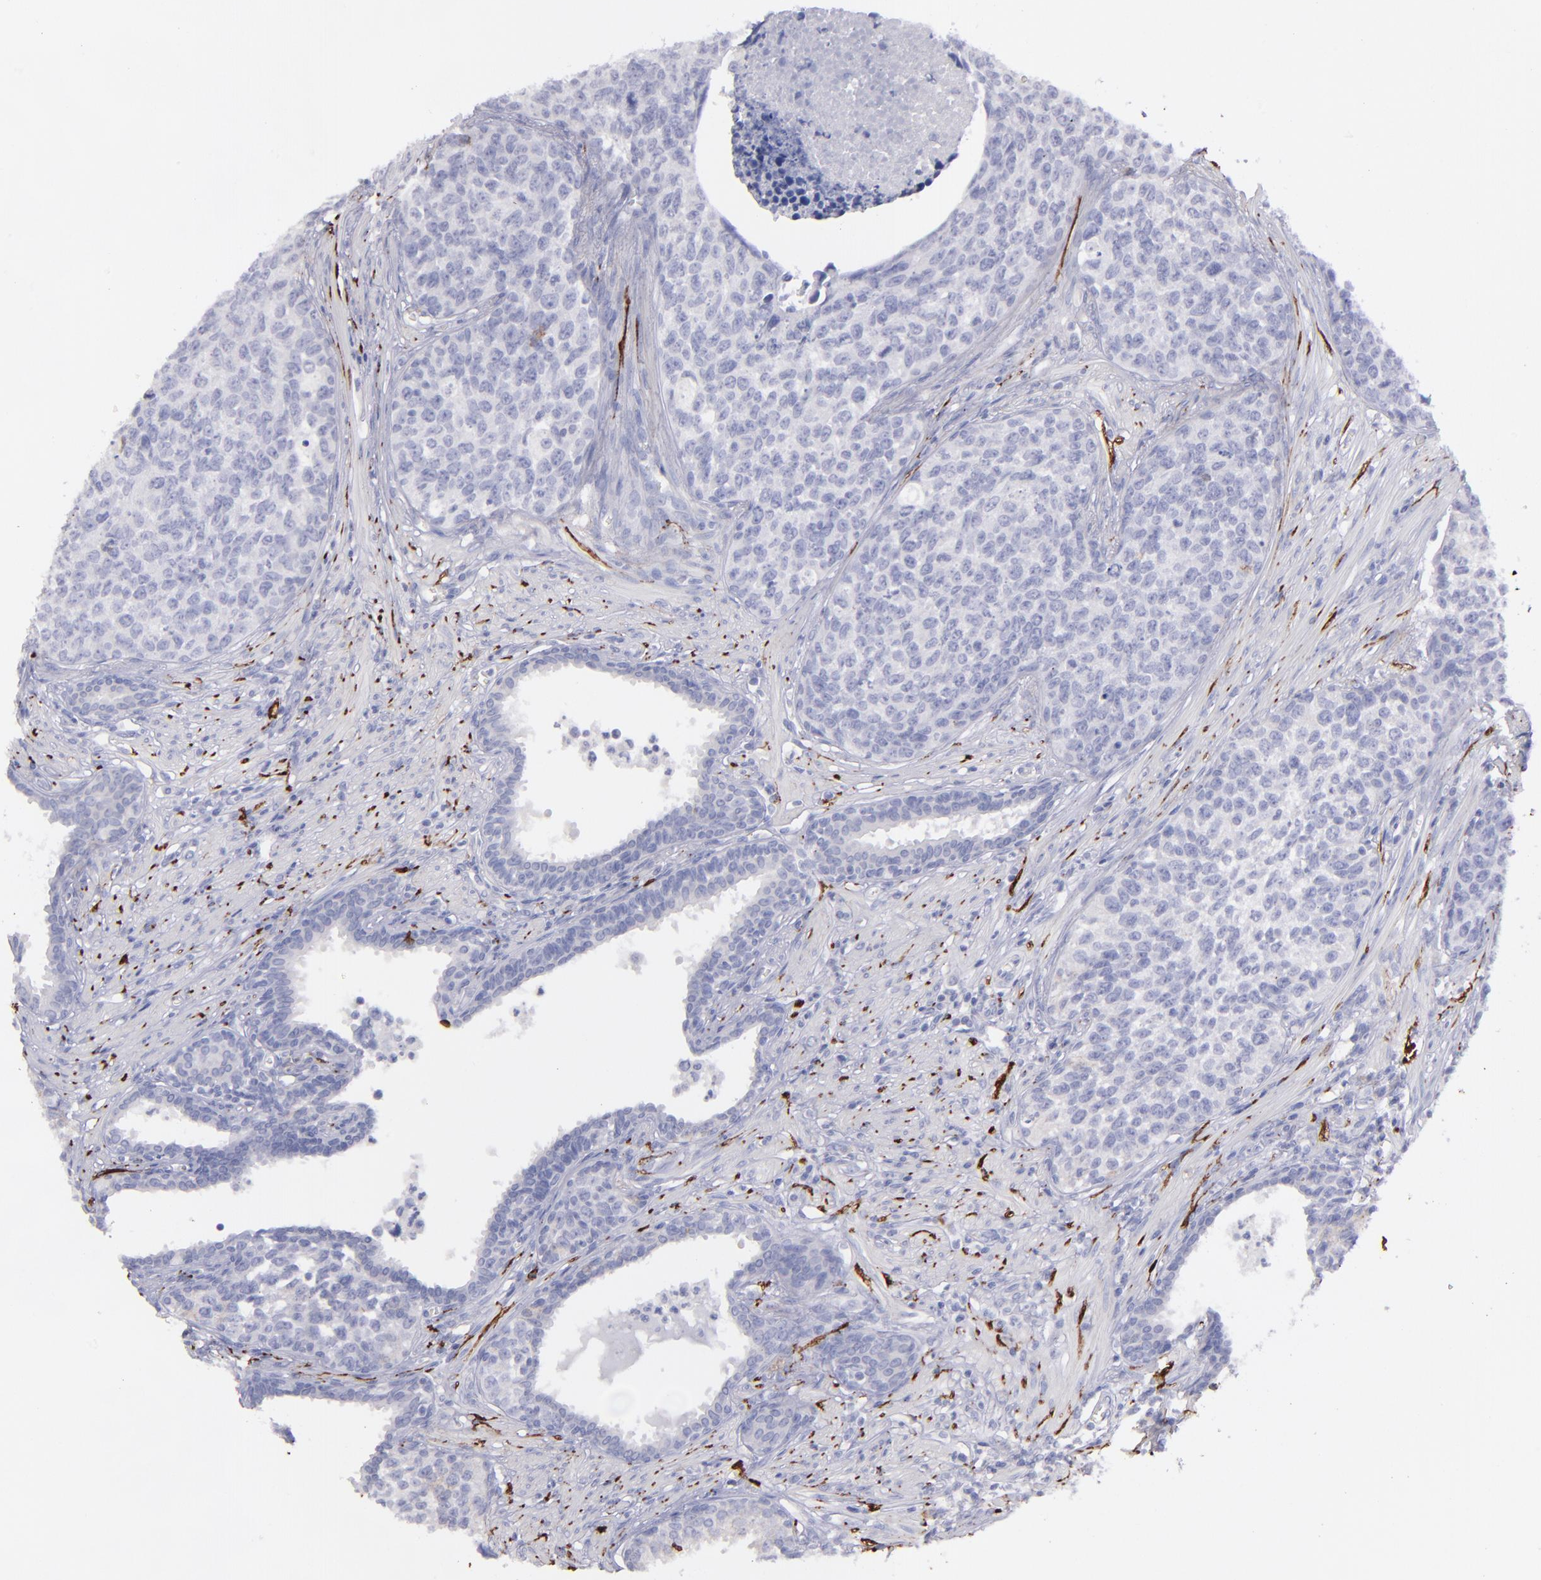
{"staining": {"intensity": "negative", "quantity": "none", "location": "none"}, "tissue": "urothelial cancer", "cell_type": "Tumor cells", "image_type": "cancer", "snomed": [{"axis": "morphology", "description": "Urothelial carcinoma, High grade"}, {"axis": "topography", "description": "Urinary bladder"}], "caption": "A high-resolution histopathology image shows immunohistochemistry staining of high-grade urothelial carcinoma, which demonstrates no significant expression in tumor cells.", "gene": "SNAP25", "patient": {"sex": "male", "age": 81}}